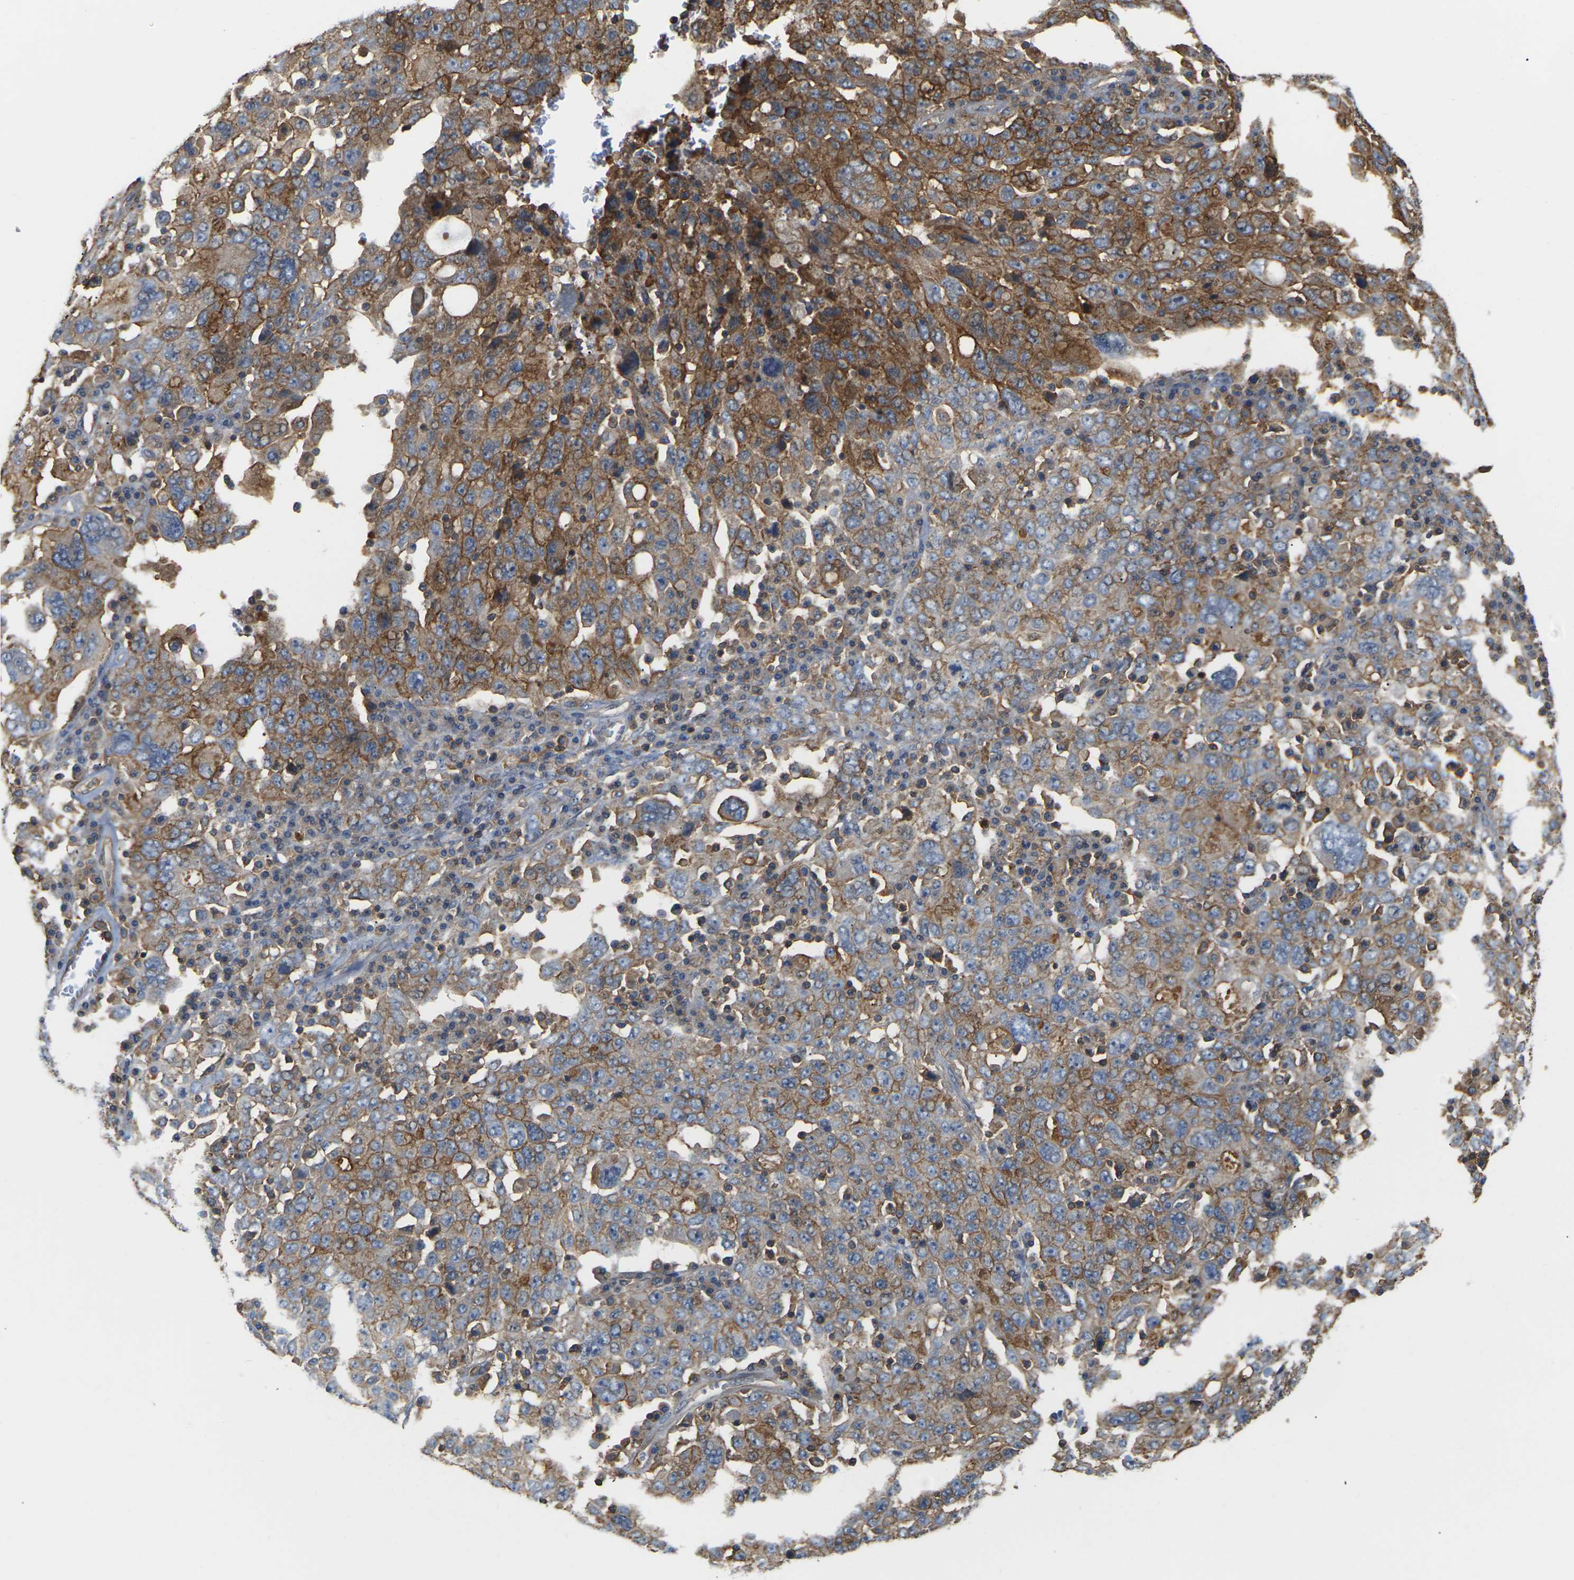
{"staining": {"intensity": "moderate", "quantity": "25%-75%", "location": "cytoplasmic/membranous"}, "tissue": "ovarian cancer", "cell_type": "Tumor cells", "image_type": "cancer", "snomed": [{"axis": "morphology", "description": "Carcinoma, endometroid"}, {"axis": "topography", "description": "Ovary"}], "caption": "About 25%-75% of tumor cells in human ovarian endometroid carcinoma demonstrate moderate cytoplasmic/membranous protein positivity as visualized by brown immunohistochemical staining.", "gene": "IQGAP1", "patient": {"sex": "female", "age": 62}}